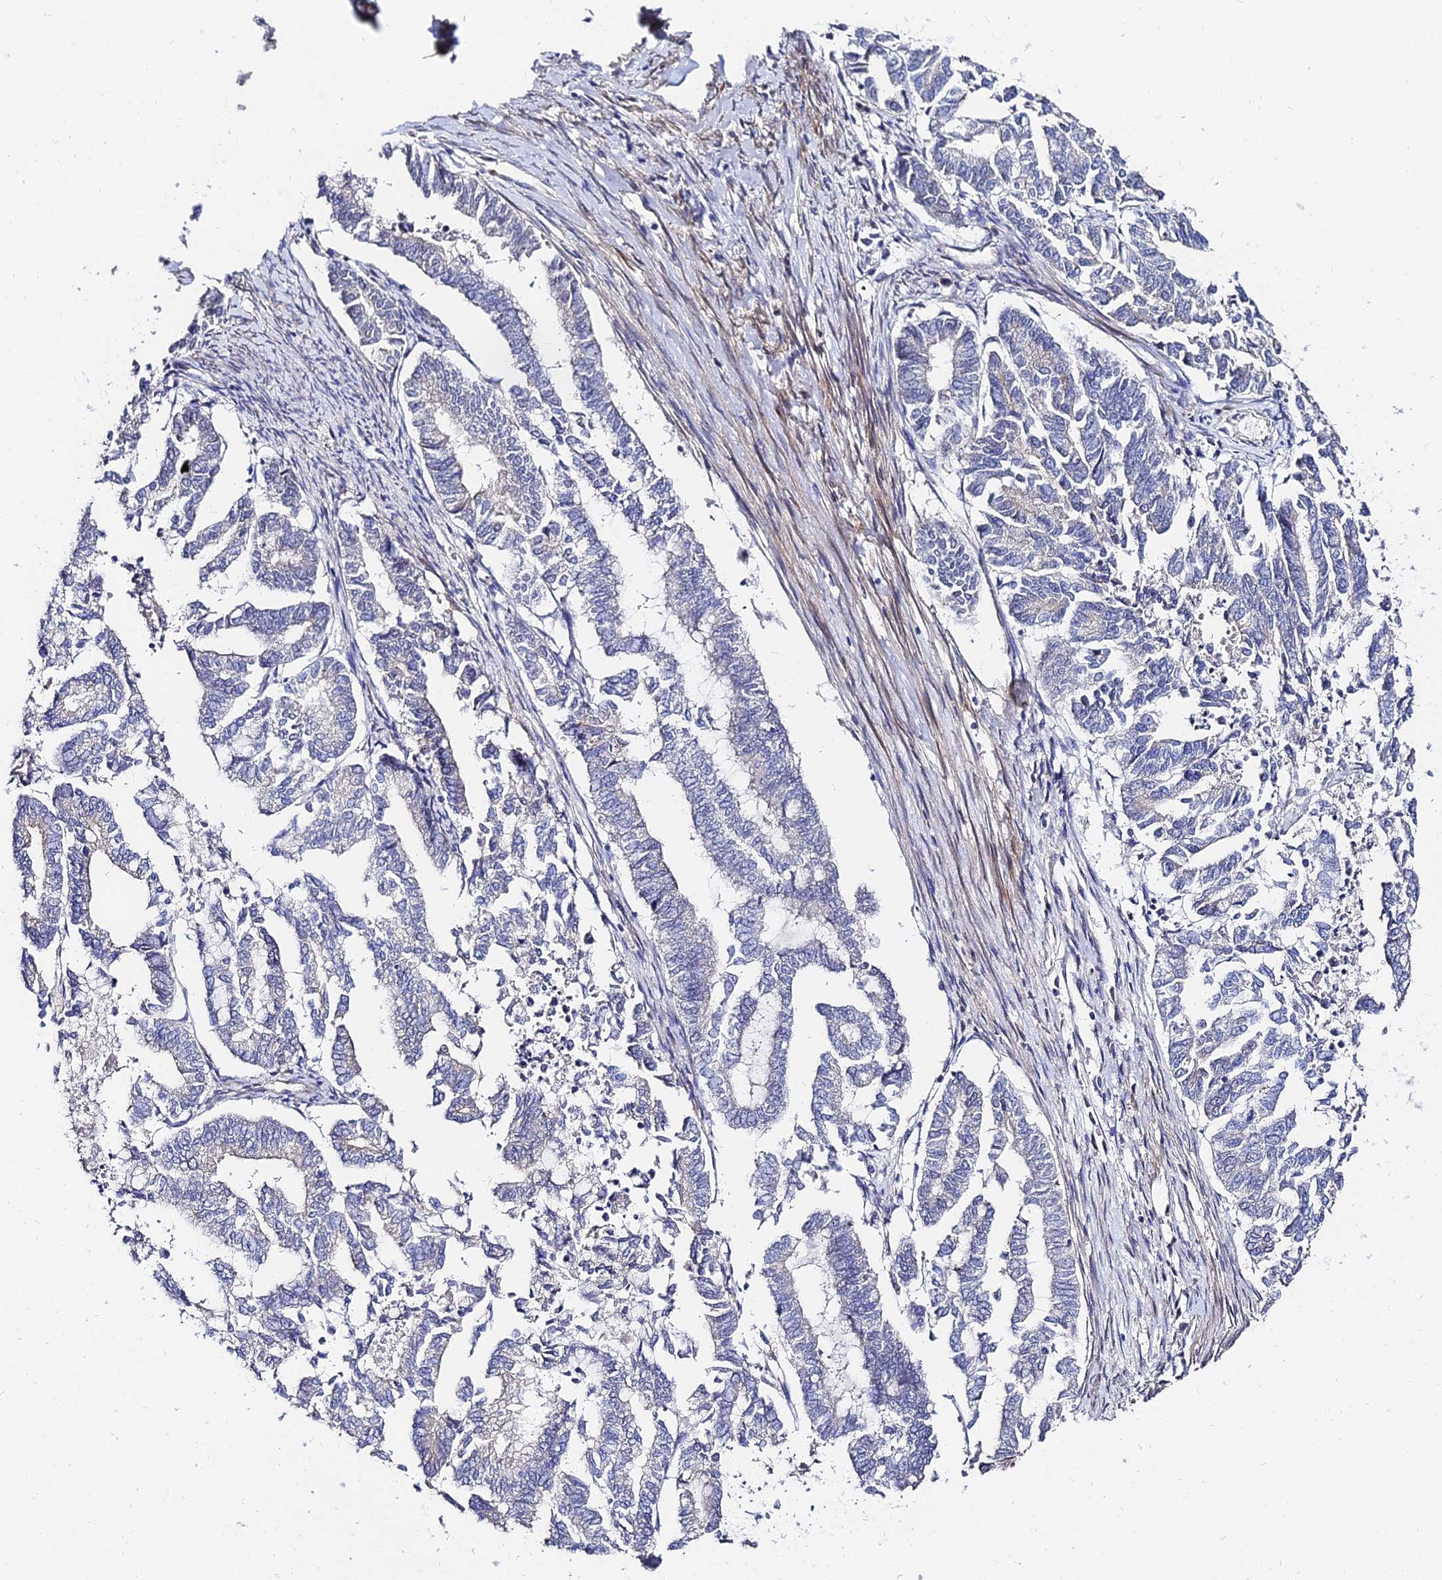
{"staining": {"intensity": "negative", "quantity": "none", "location": "none"}, "tissue": "endometrial cancer", "cell_type": "Tumor cells", "image_type": "cancer", "snomed": [{"axis": "morphology", "description": "Adenocarcinoma, NOS"}, {"axis": "topography", "description": "Endometrium"}], "caption": "Image shows no protein positivity in tumor cells of endometrial adenocarcinoma tissue.", "gene": "BORCS8", "patient": {"sex": "female", "age": 79}}